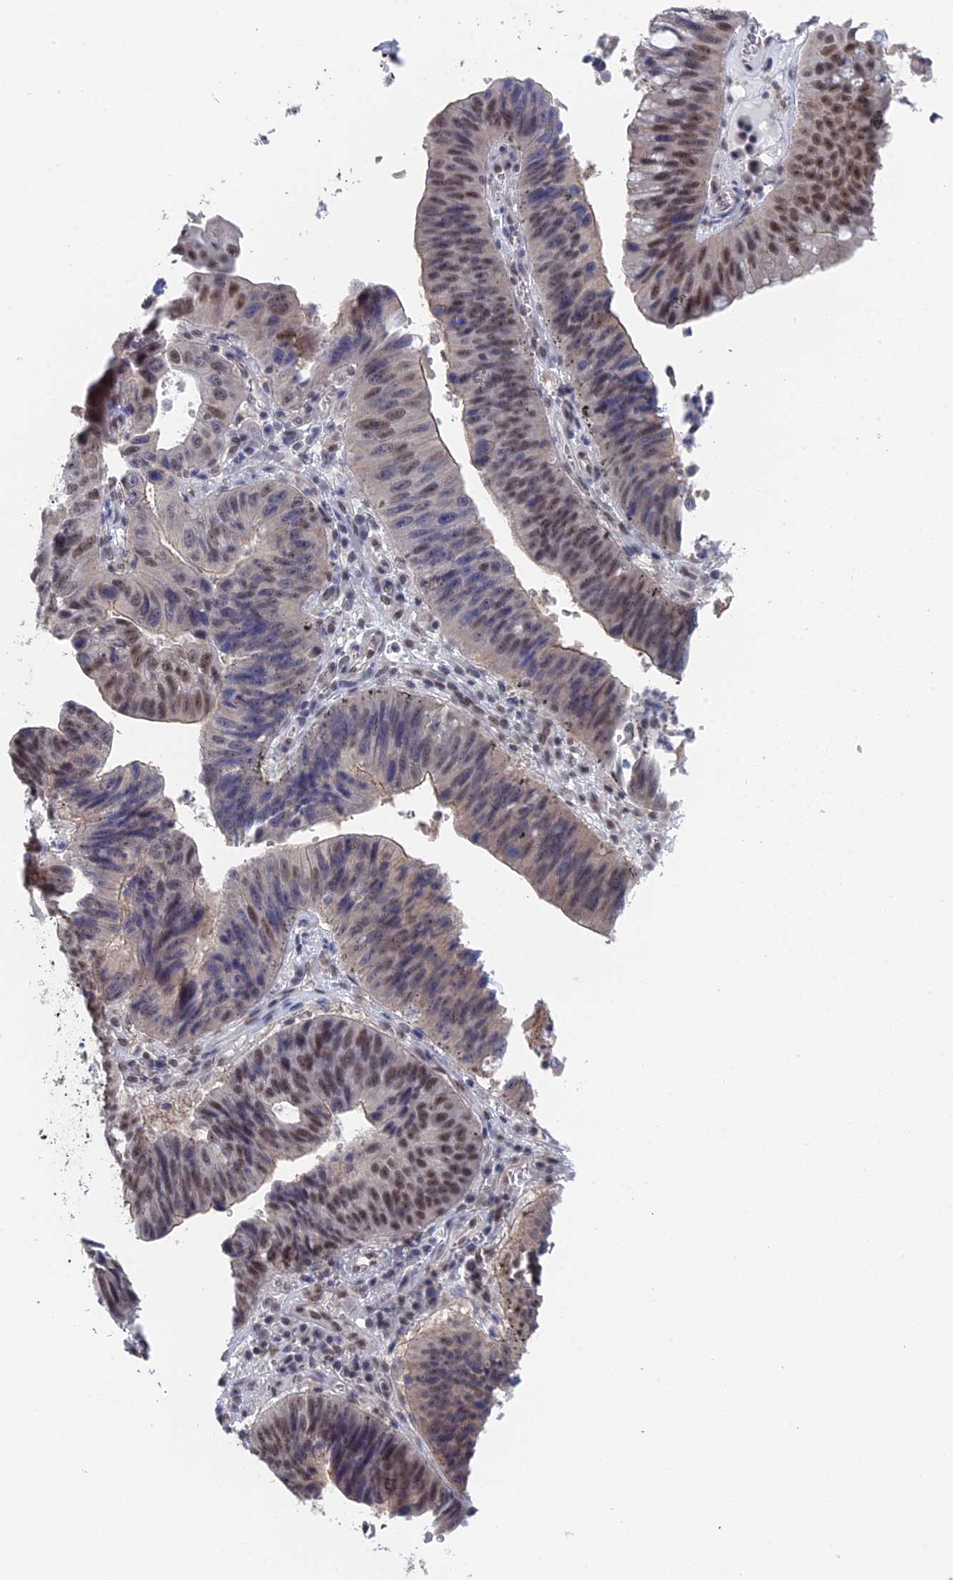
{"staining": {"intensity": "moderate", "quantity": "25%-75%", "location": "nuclear"}, "tissue": "stomach cancer", "cell_type": "Tumor cells", "image_type": "cancer", "snomed": [{"axis": "morphology", "description": "Adenocarcinoma, NOS"}, {"axis": "topography", "description": "Stomach"}], "caption": "Human stomach cancer stained with a brown dye exhibits moderate nuclear positive staining in approximately 25%-75% of tumor cells.", "gene": "TSSC4", "patient": {"sex": "male", "age": 59}}